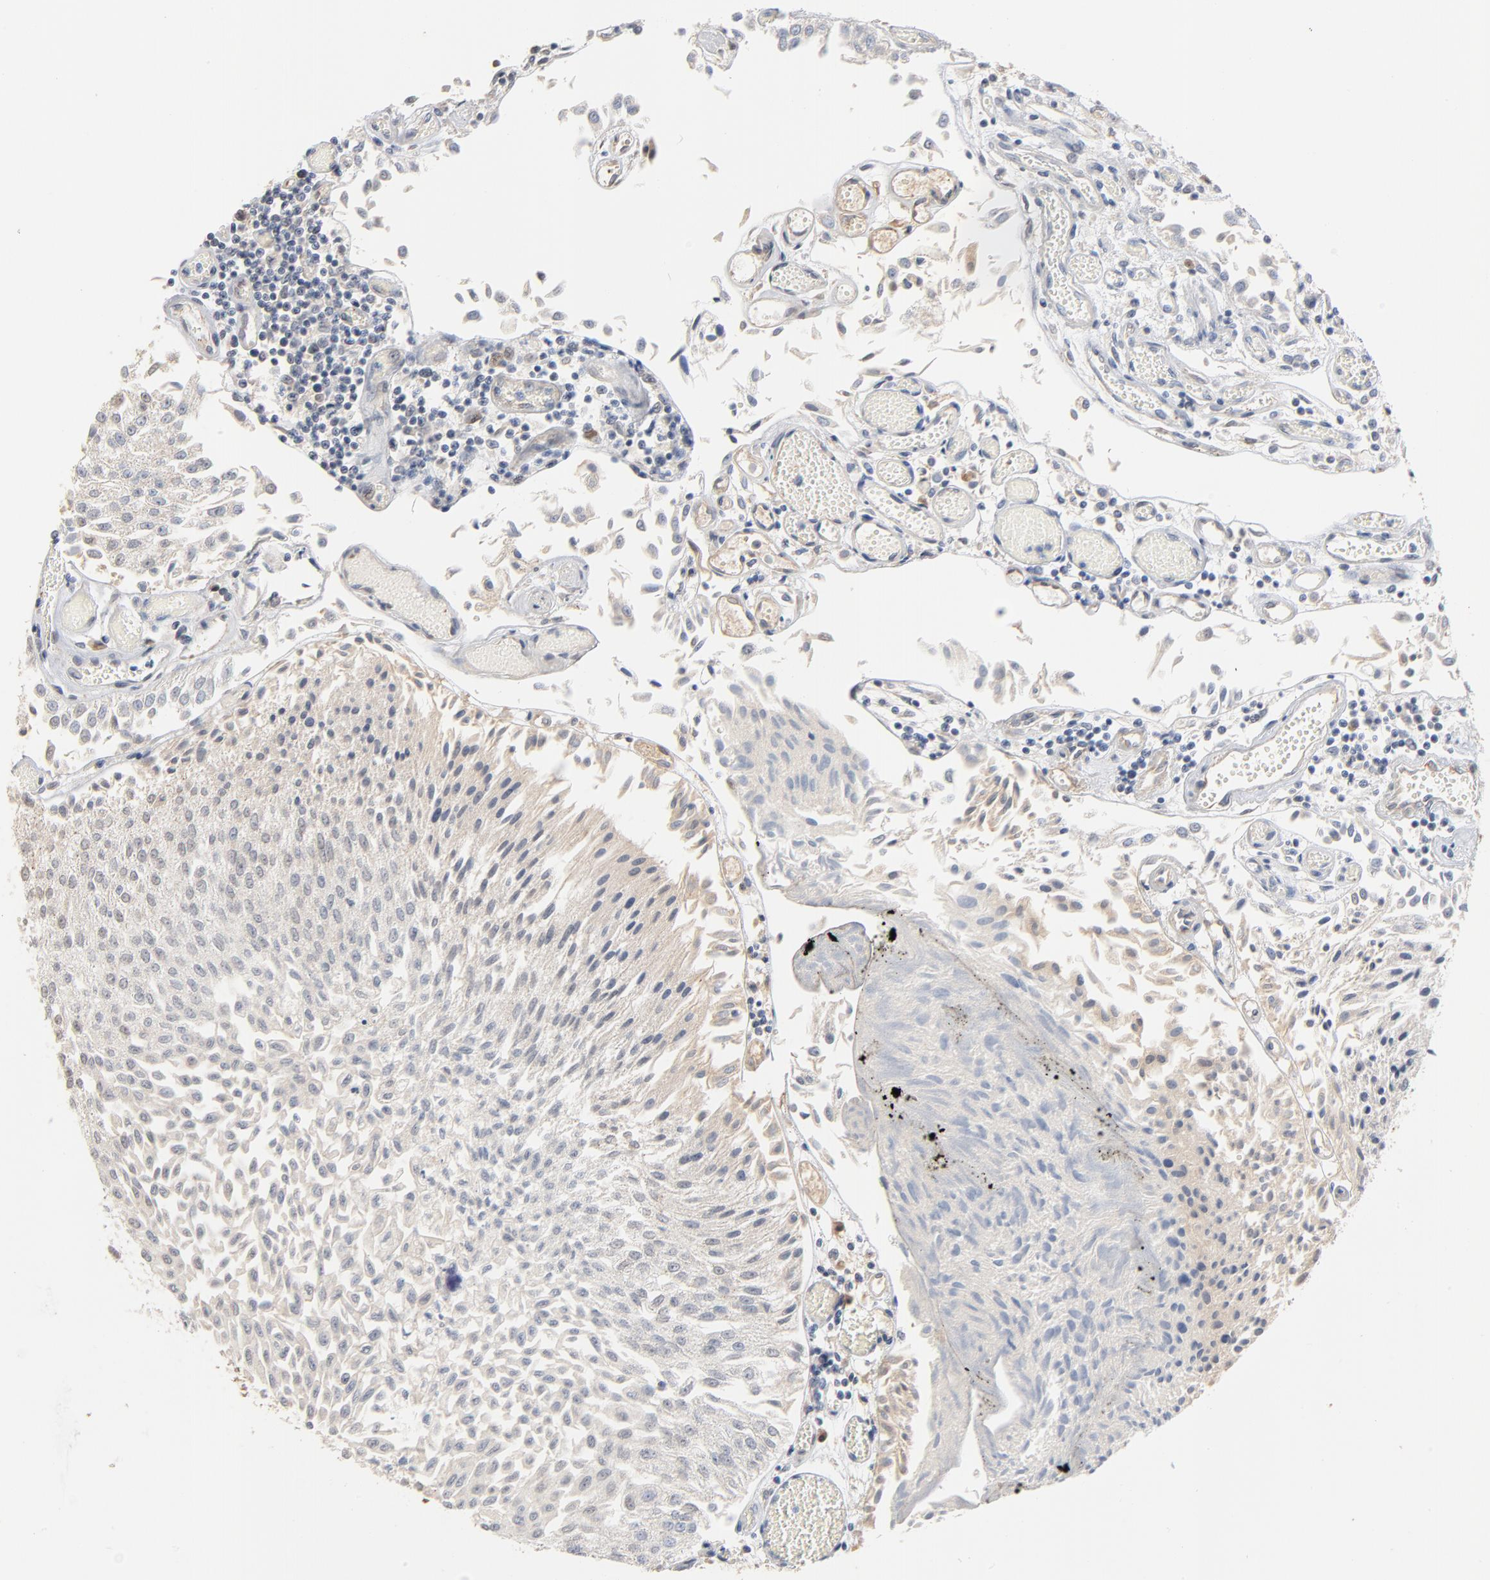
{"staining": {"intensity": "negative", "quantity": "none", "location": "none"}, "tissue": "urothelial cancer", "cell_type": "Tumor cells", "image_type": "cancer", "snomed": [{"axis": "morphology", "description": "Urothelial carcinoma, Low grade"}, {"axis": "topography", "description": "Urinary bladder"}], "caption": "A micrograph of human urothelial carcinoma (low-grade) is negative for staining in tumor cells.", "gene": "EPCAM", "patient": {"sex": "male", "age": 86}}